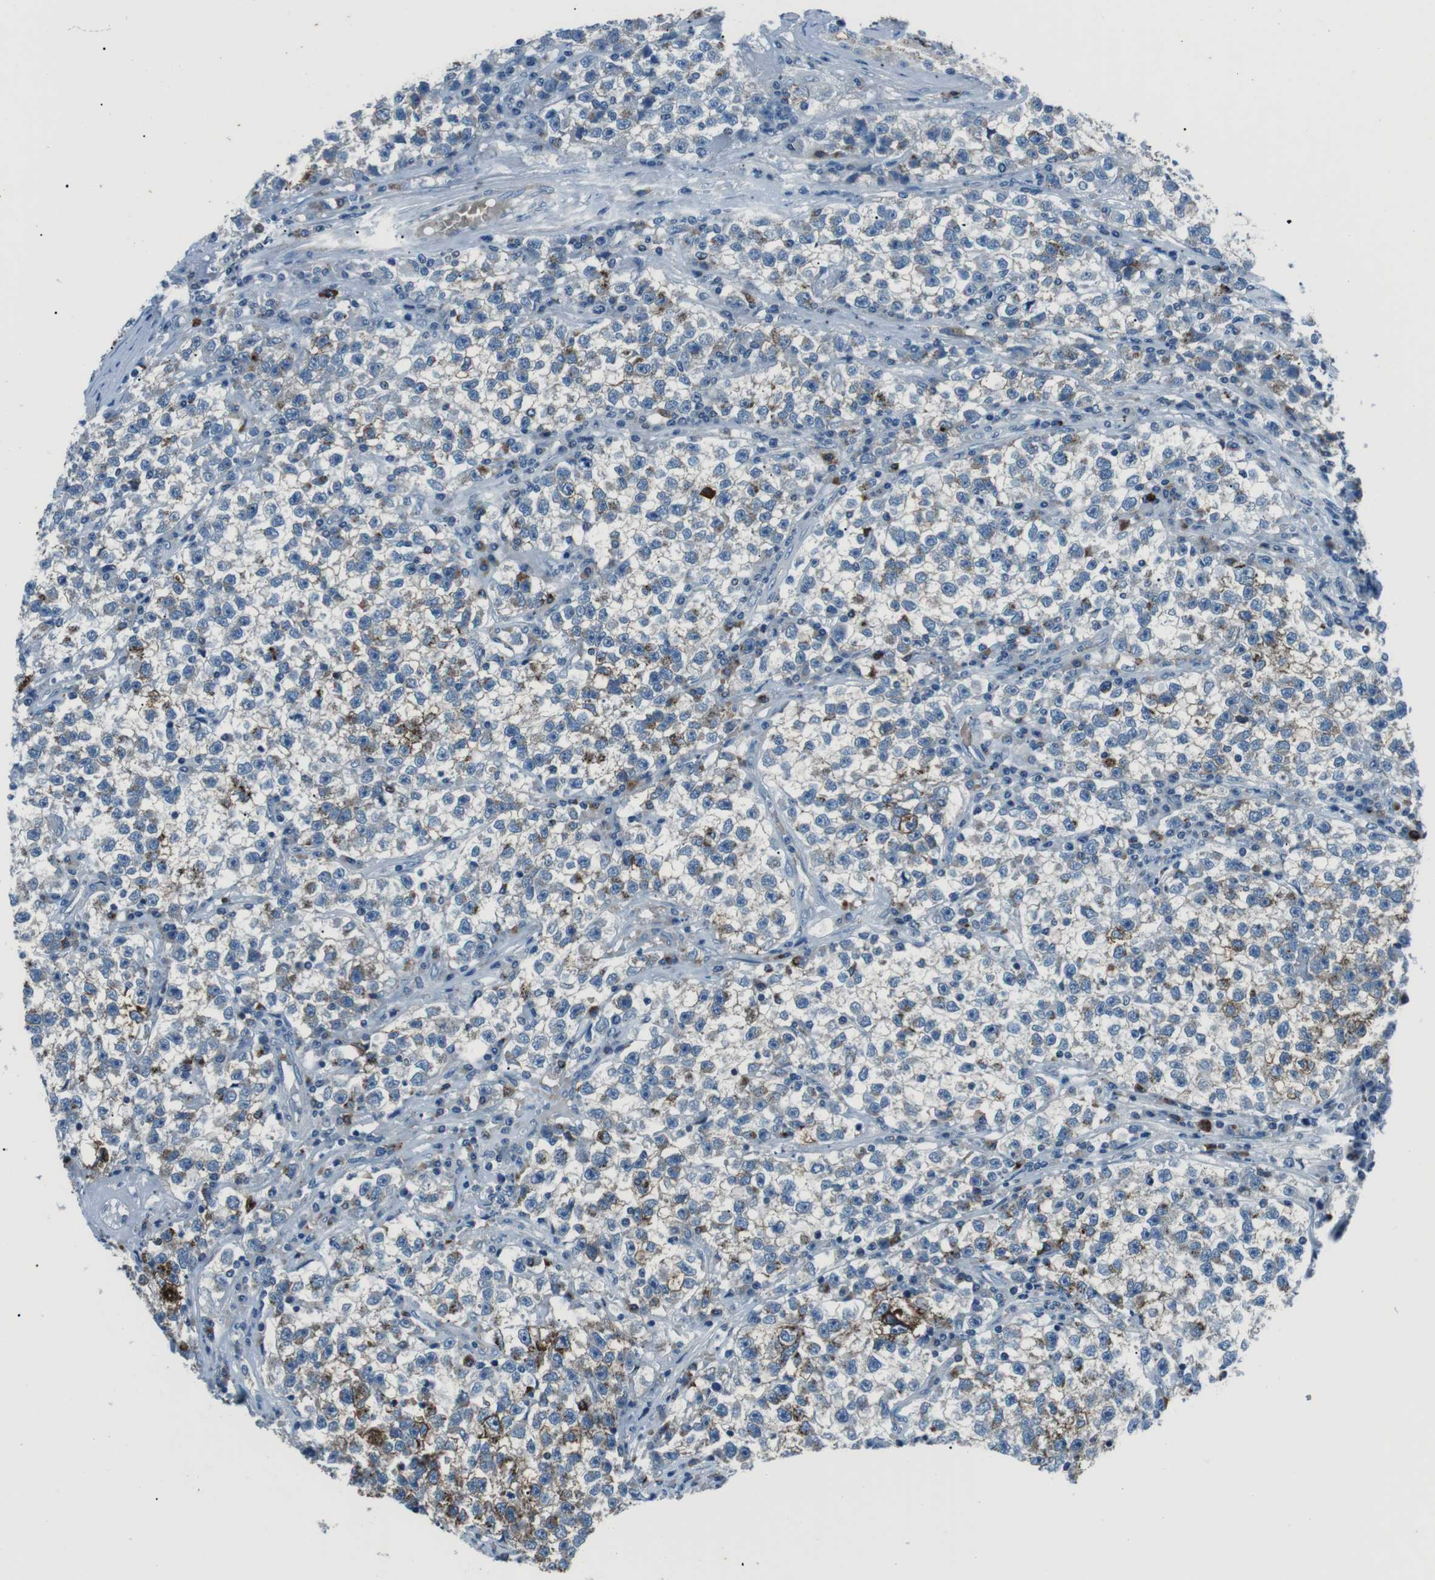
{"staining": {"intensity": "moderate", "quantity": "<25%", "location": "cytoplasmic/membranous"}, "tissue": "testis cancer", "cell_type": "Tumor cells", "image_type": "cancer", "snomed": [{"axis": "morphology", "description": "Seminoma, NOS"}, {"axis": "topography", "description": "Testis"}], "caption": "Brown immunohistochemical staining in seminoma (testis) demonstrates moderate cytoplasmic/membranous staining in approximately <25% of tumor cells. (DAB (3,3'-diaminobenzidine) IHC, brown staining for protein, blue staining for nuclei).", "gene": "ST6GAL1", "patient": {"sex": "male", "age": 22}}